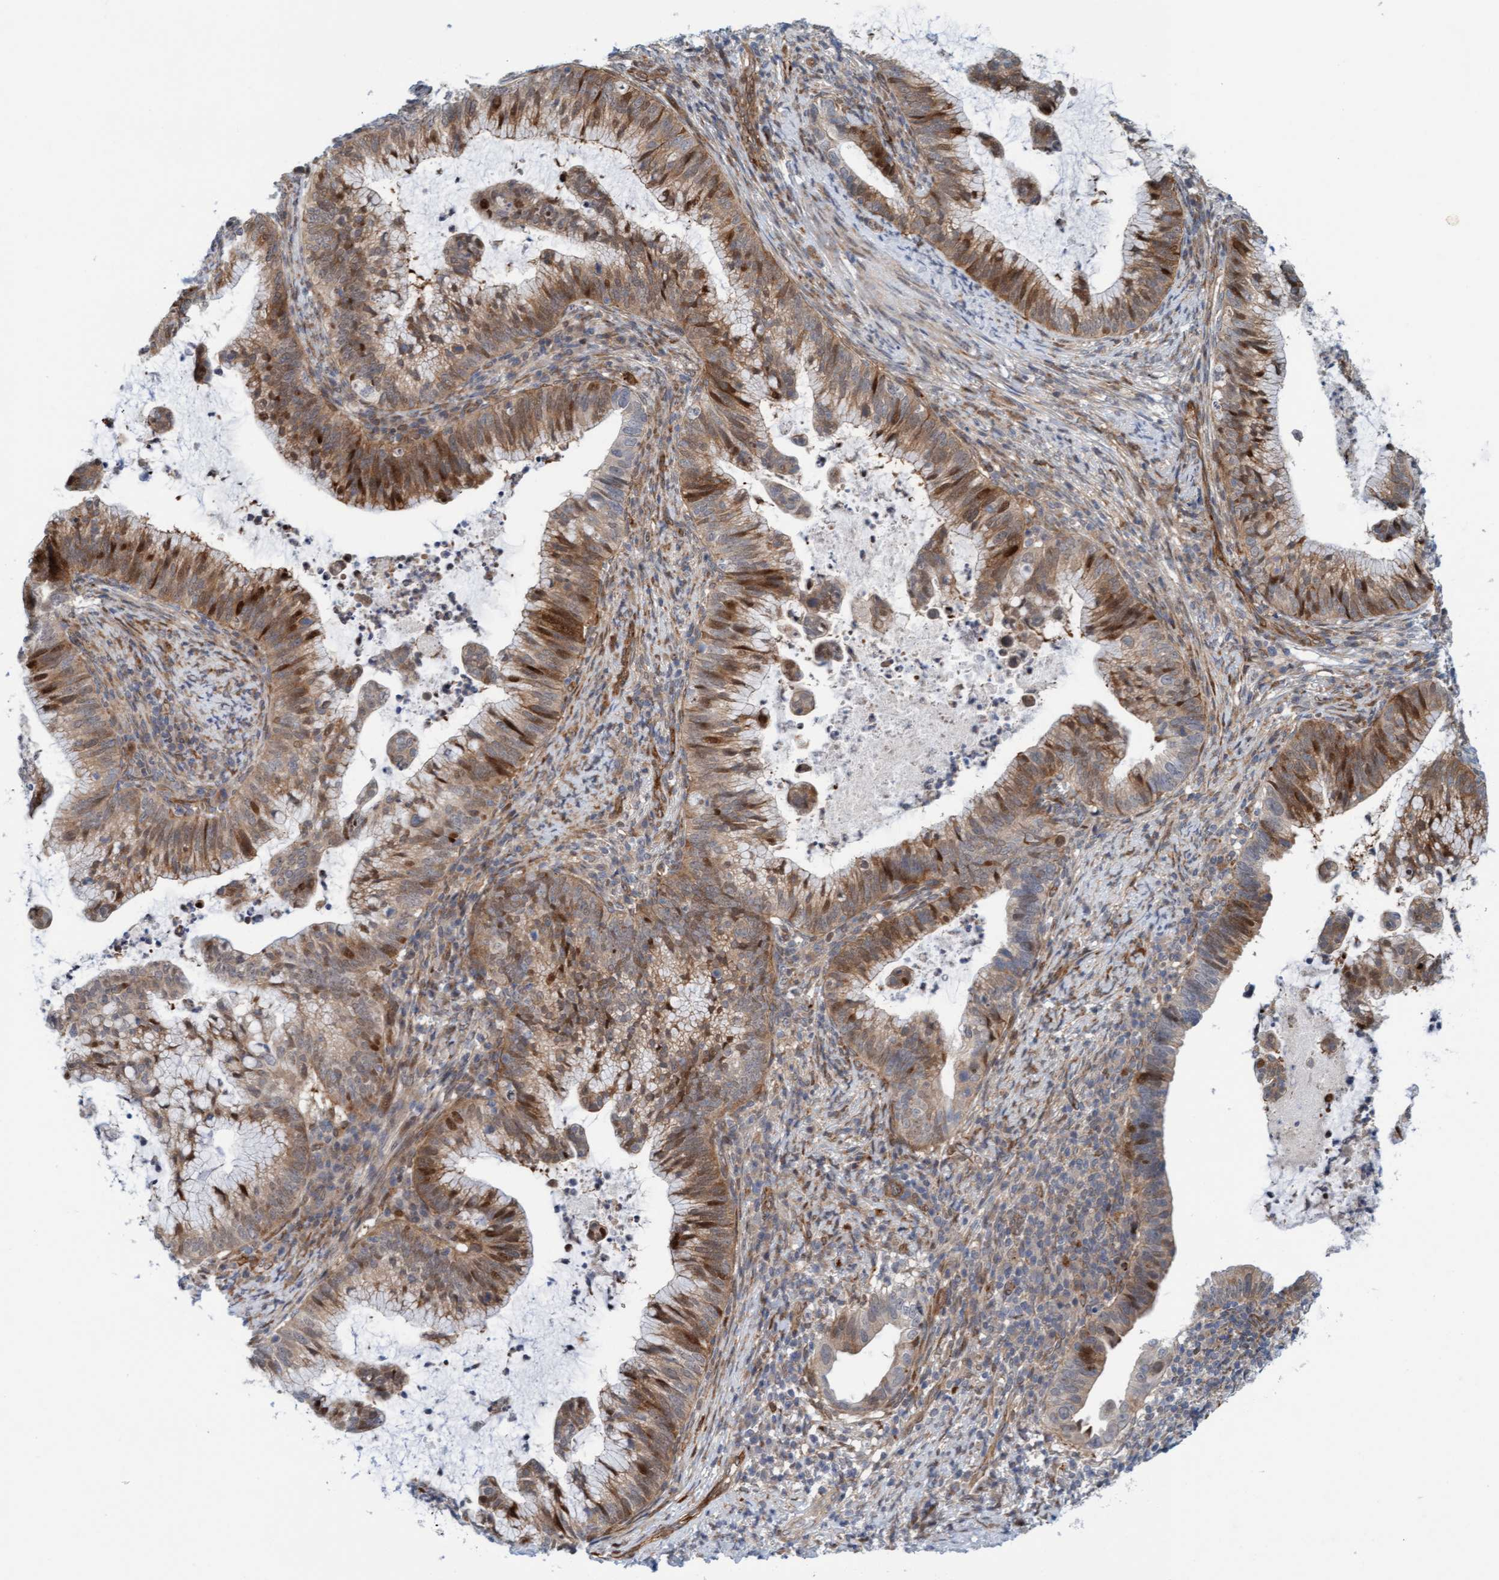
{"staining": {"intensity": "moderate", "quantity": ">75%", "location": "cytoplasmic/membranous,nuclear"}, "tissue": "cervical cancer", "cell_type": "Tumor cells", "image_type": "cancer", "snomed": [{"axis": "morphology", "description": "Adenocarcinoma, NOS"}, {"axis": "topography", "description": "Cervix"}], "caption": "Human cervical adenocarcinoma stained with a protein marker exhibits moderate staining in tumor cells.", "gene": "EIF4EBP1", "patient": {"sex": "female", "age": 36}}